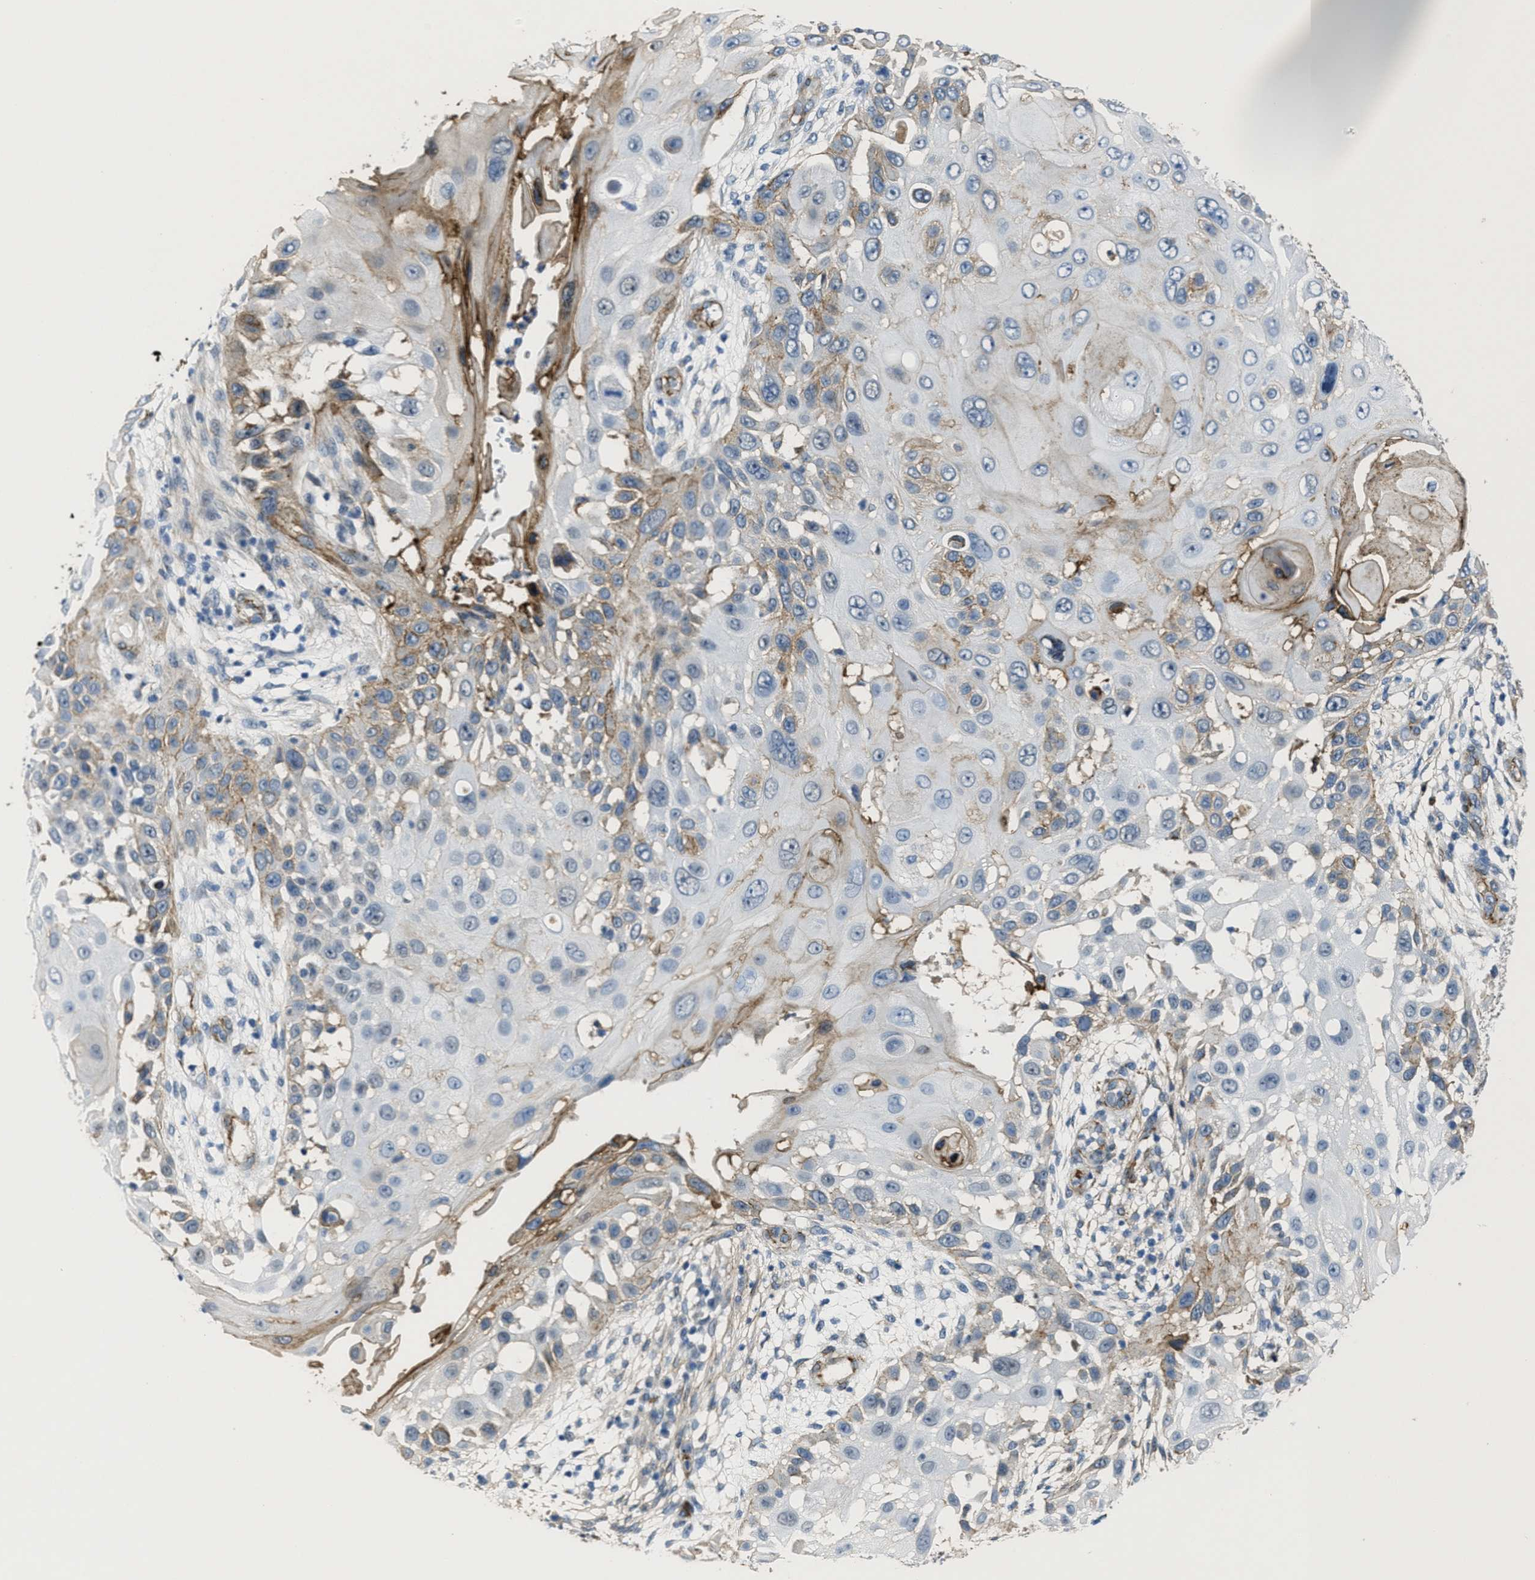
{"staining": {"intensity": "weak", "quantity": "25%-75%", "location": "cytoplasmic/membranous"}, "tissue": "skin cancer", "cell_type": "Tumor cells", "image_type": "cancer", "snomed": [{"axis": "morphology", "description": "Squamous cell carcinoma, NOS"}, {"axis": "topography", "description": "Skin"}], "caption": "A brown stain shows weak cytoplasmic/membranous staining of a protein in human skin cancer (squamous cell carcinoma) tumor cells. The staining was performed using DAB to visualize the protein expression in brown, while the nuclei were stained in blue with hematoxylin (Magnification: 20x).", "gene": "NAB1", "patient": {"sex": "female", "age": 44}}